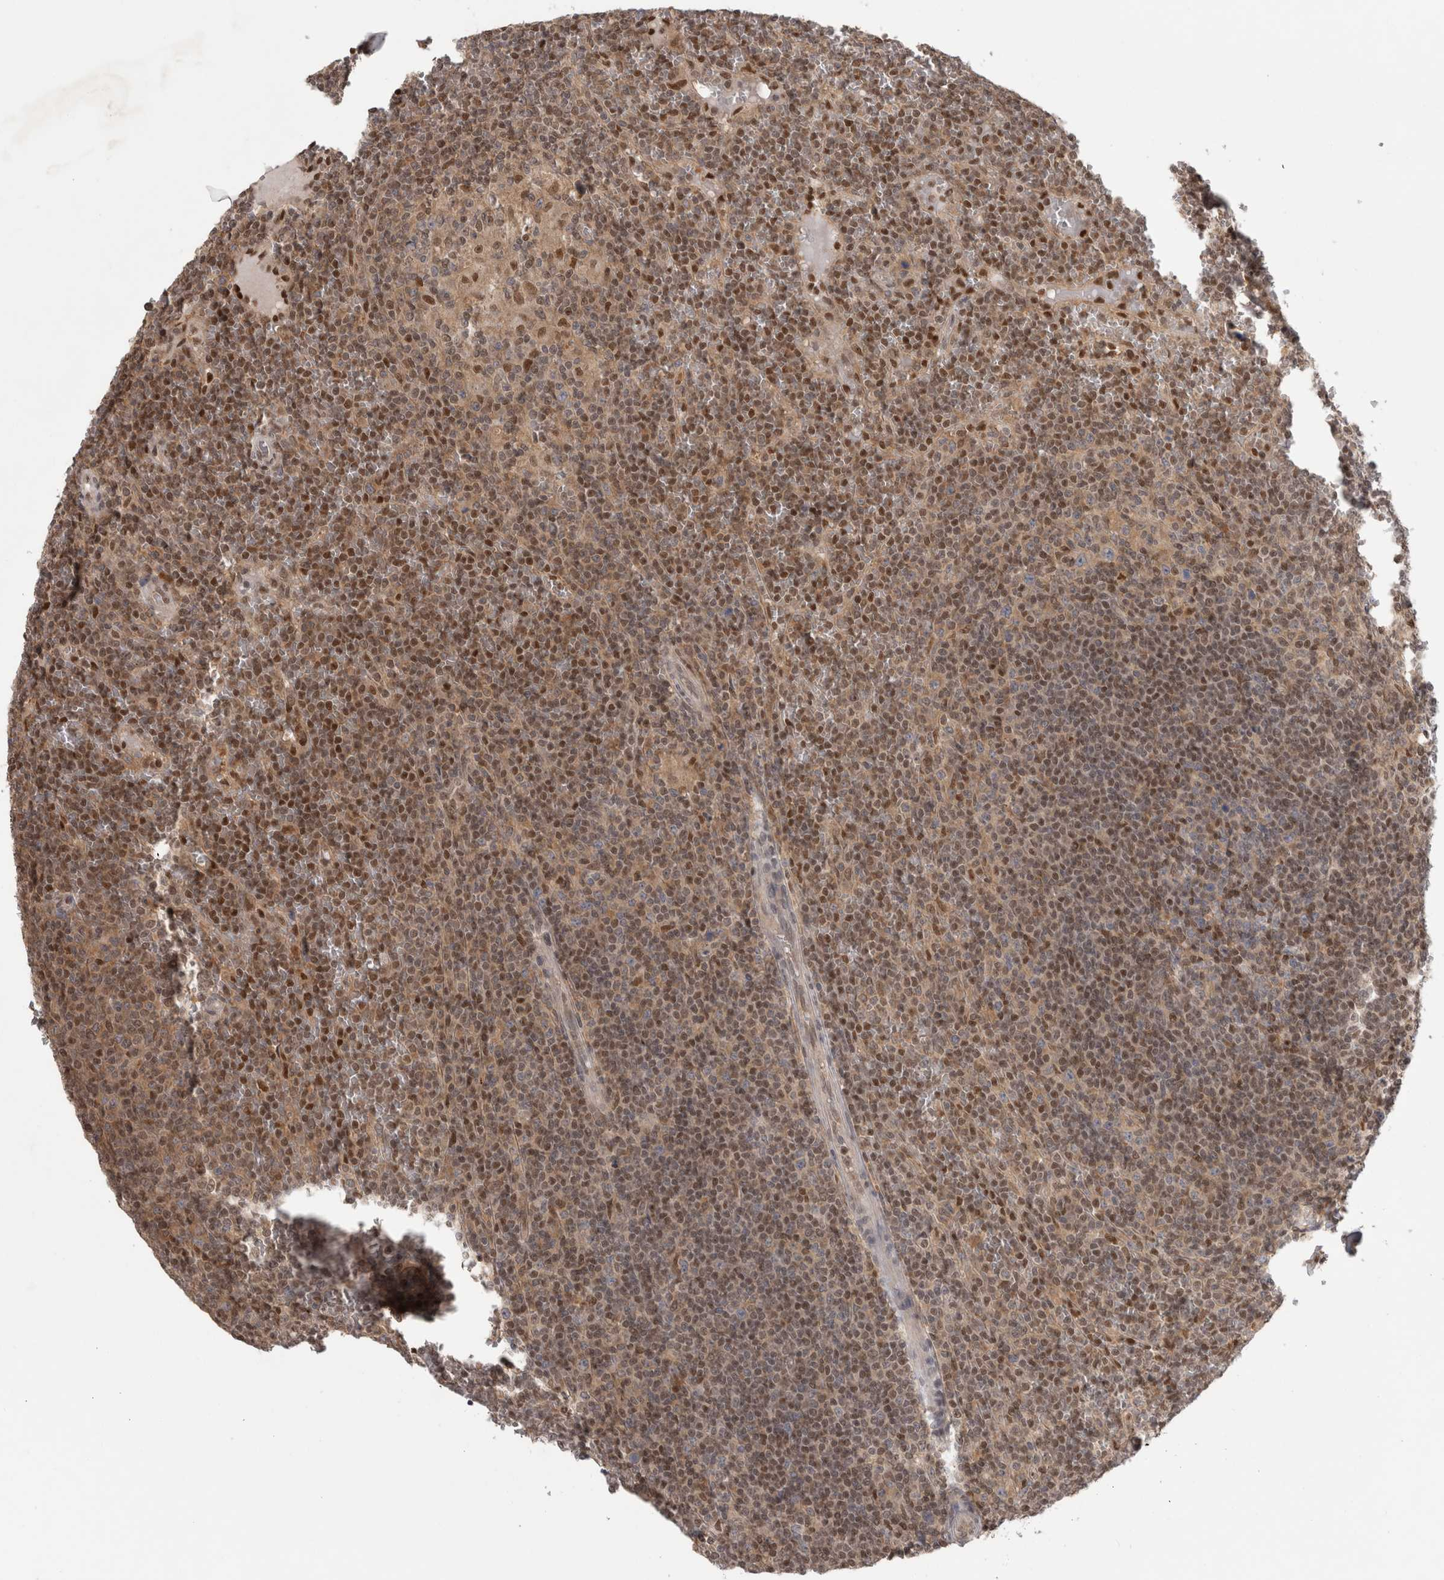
{"staining": {"intensity": "moderate", "quantity": ">75%", "location": "nuclear"}, "tissue": "lymphoma", "cell_type": "Tumor cells", "image_type": "cancer", "snomed": [{"axis": "morphology", "description": "Malignant lymphoma, non-Hodgkin's type, Low grade"}, {"axis": "topography", "description": "Spleen"}], "caption": "The image exhibits a brown stain indicating the presence of a protein in the nuclear of tumor cells in lymphoma.", "gene": "PIGP", "patient": {"sex": "female", "age": 19}}